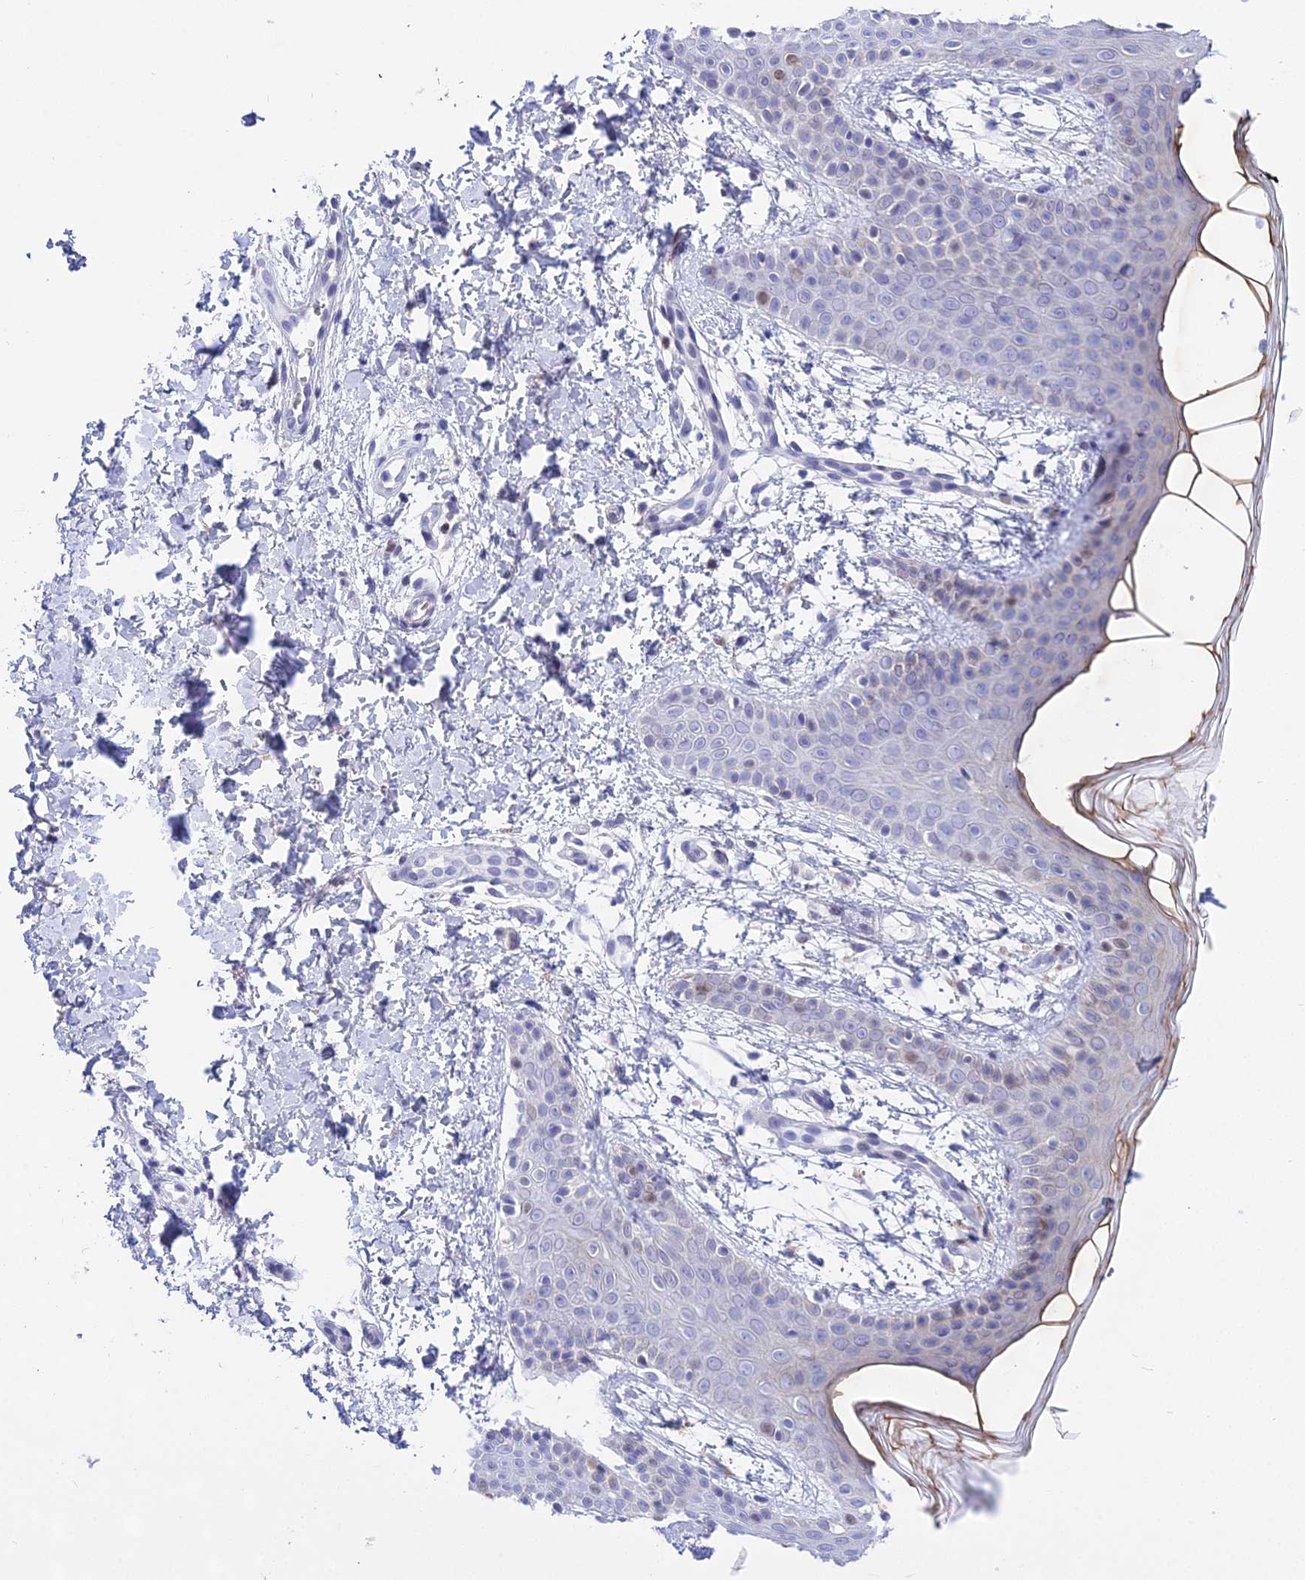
{"staining": {"intensity": "negative", "quantity": "none", "location": "none"}, "tissue": "skin", "cell_type": "Fibroblasts", "image_type": "normal", "snomed": [{"axis": "morphology", "description": "Normal tissue, NOS"}, {"axis": "topography", "description": "Skin"}], "caption": "IHC of normal human skin displays no expression in fibroblasts. (DAB (3,3'-diaminobenzidine) immunohistochemistry with hematoxylin counter stain).", "gene": "DEFB107A", "patient": {"sex": "male", "age": 36}}